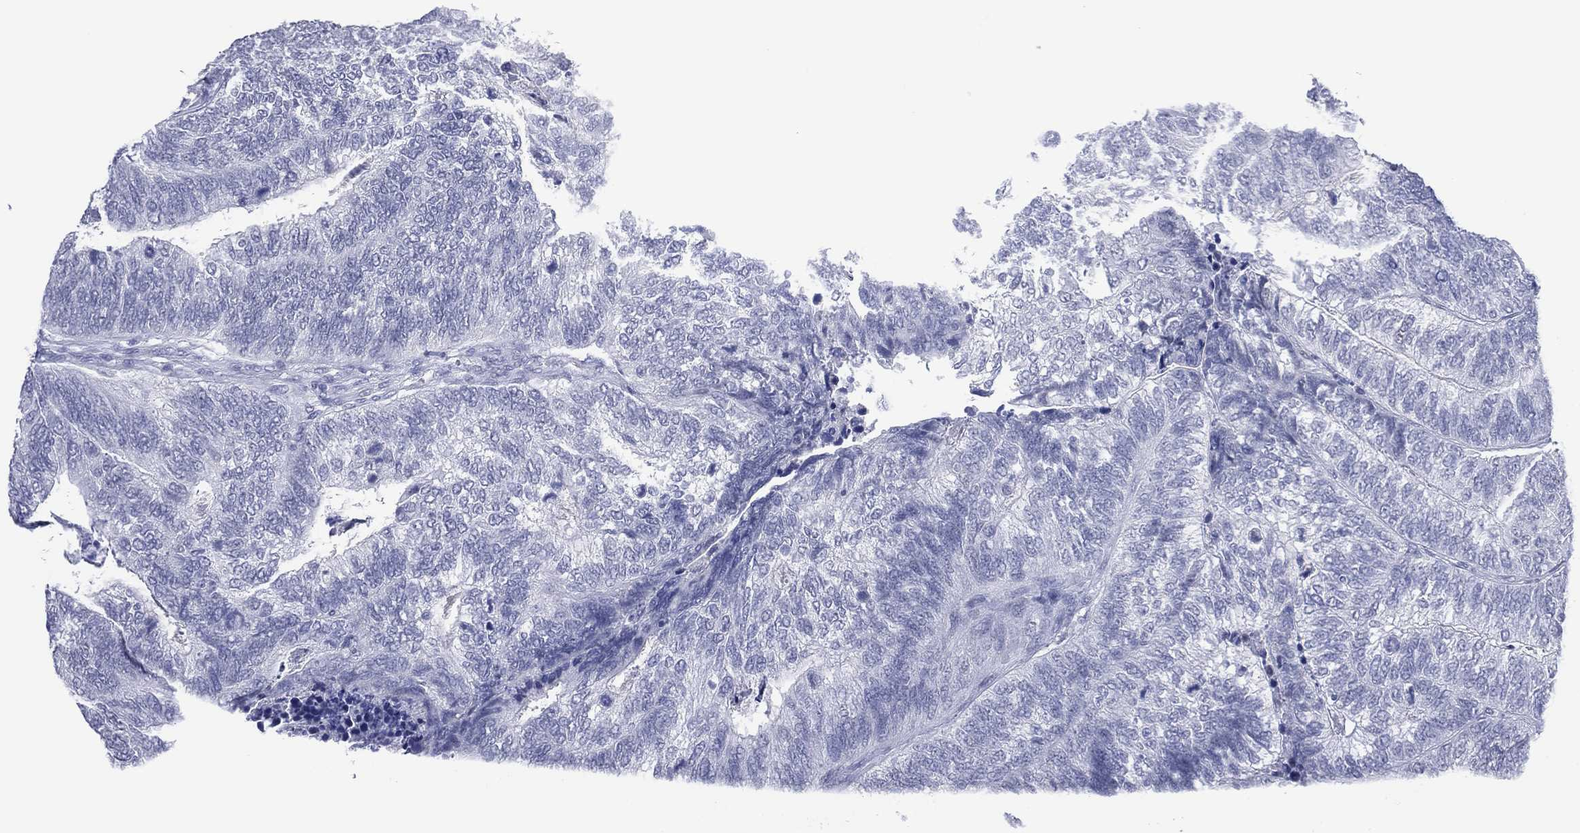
{"staining": {"intensity": "negative", "quantity": "none", "location": "none"}, "tissue": "colorectal cancer", "cell_type": "Tumor cells", "image_type": "cancer", "snomed": [{"axis": "morphology", "description": "Adenocarcinoma, NOS"}, {"axis": "topography", "description": "Colon"}], "caption": "Immunohistochemistry (IHC) of colorectal cancer exhibits no staining in tumor cells.", "gene": "UTF1", "patient": {"sex": "female", "age": 67}}